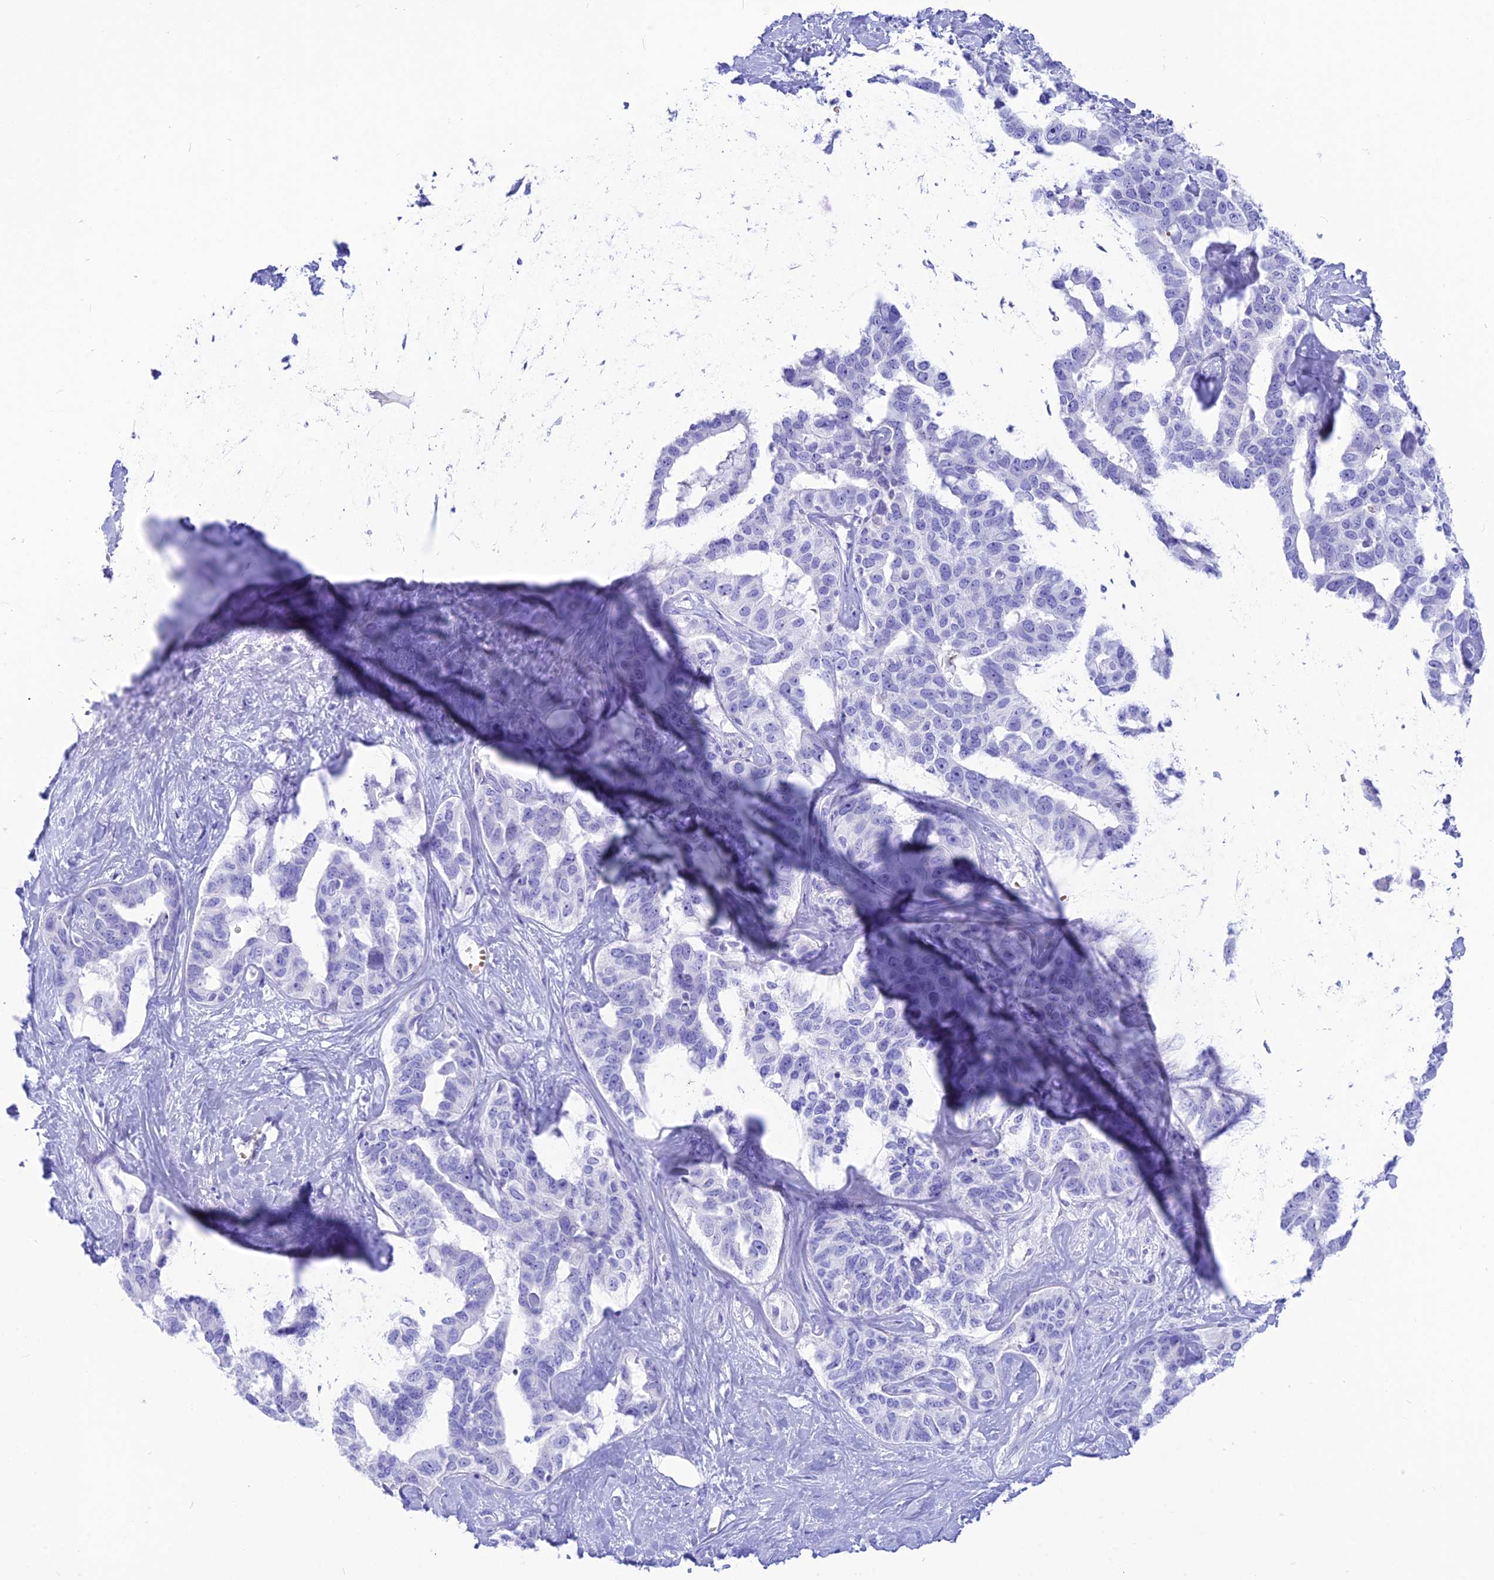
{"staining": {"intensity": "negative", "quantity": "none", "location": "none"}, "tissue": "liver cancer", "cell_type": "Tumor cells", "image_type": "cancer", "snomed": [{"axis": "morphology", "description": "Cholangiocarcinoma"}, {"axis": "topography", "description": "Liver"}], "caption": "DAB (3,3'-diaminobenzidine) immunohistochemical staining of liver cancer demonstrates no significant staining in tumor cells.", "gene": "GLYATL1", "patient": {"sex": "male", "age": 59}}